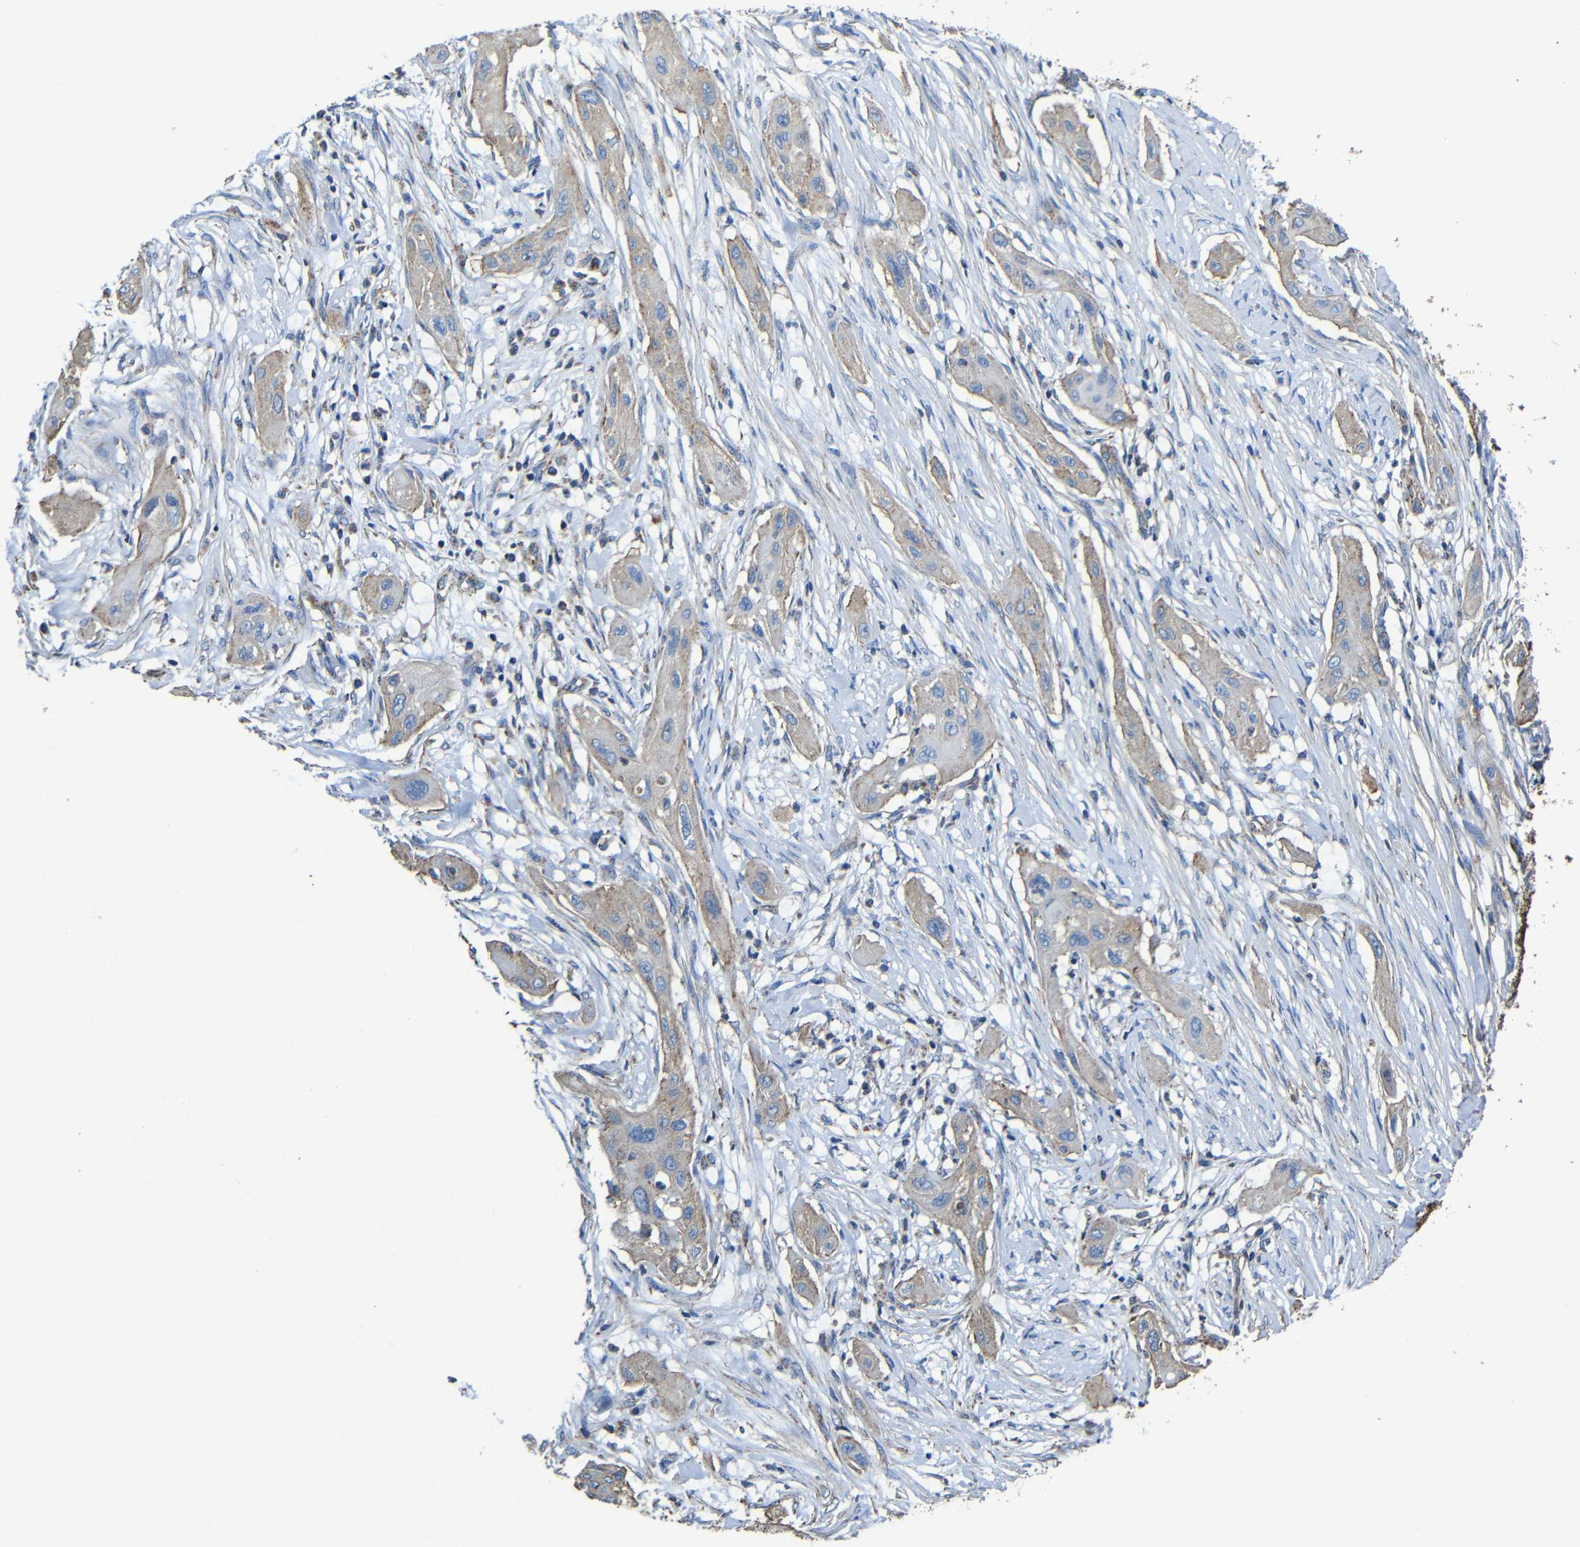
{"staining": {"intensity": "weak", "quantity": ">75%", "location": "cytoplasmic/membranous"}, "tissue": "lung cancer", "cell_type": "Tumor cells", "image_type": "cancer", "snomed": [{"axis": "morphology", "description": "Squamous cell carcinoma, NOS"}, {"axis": "topography", "description": "Lung"}], "caption": "Brown immunohistochemical staining in lung cancer (squamous cell carcinoma) displays weak cytoplasmic/membranous staining in about >75% of tumor cells.", "gene": "INTS6L", "patient": {"sex": "female", "age": 47}}